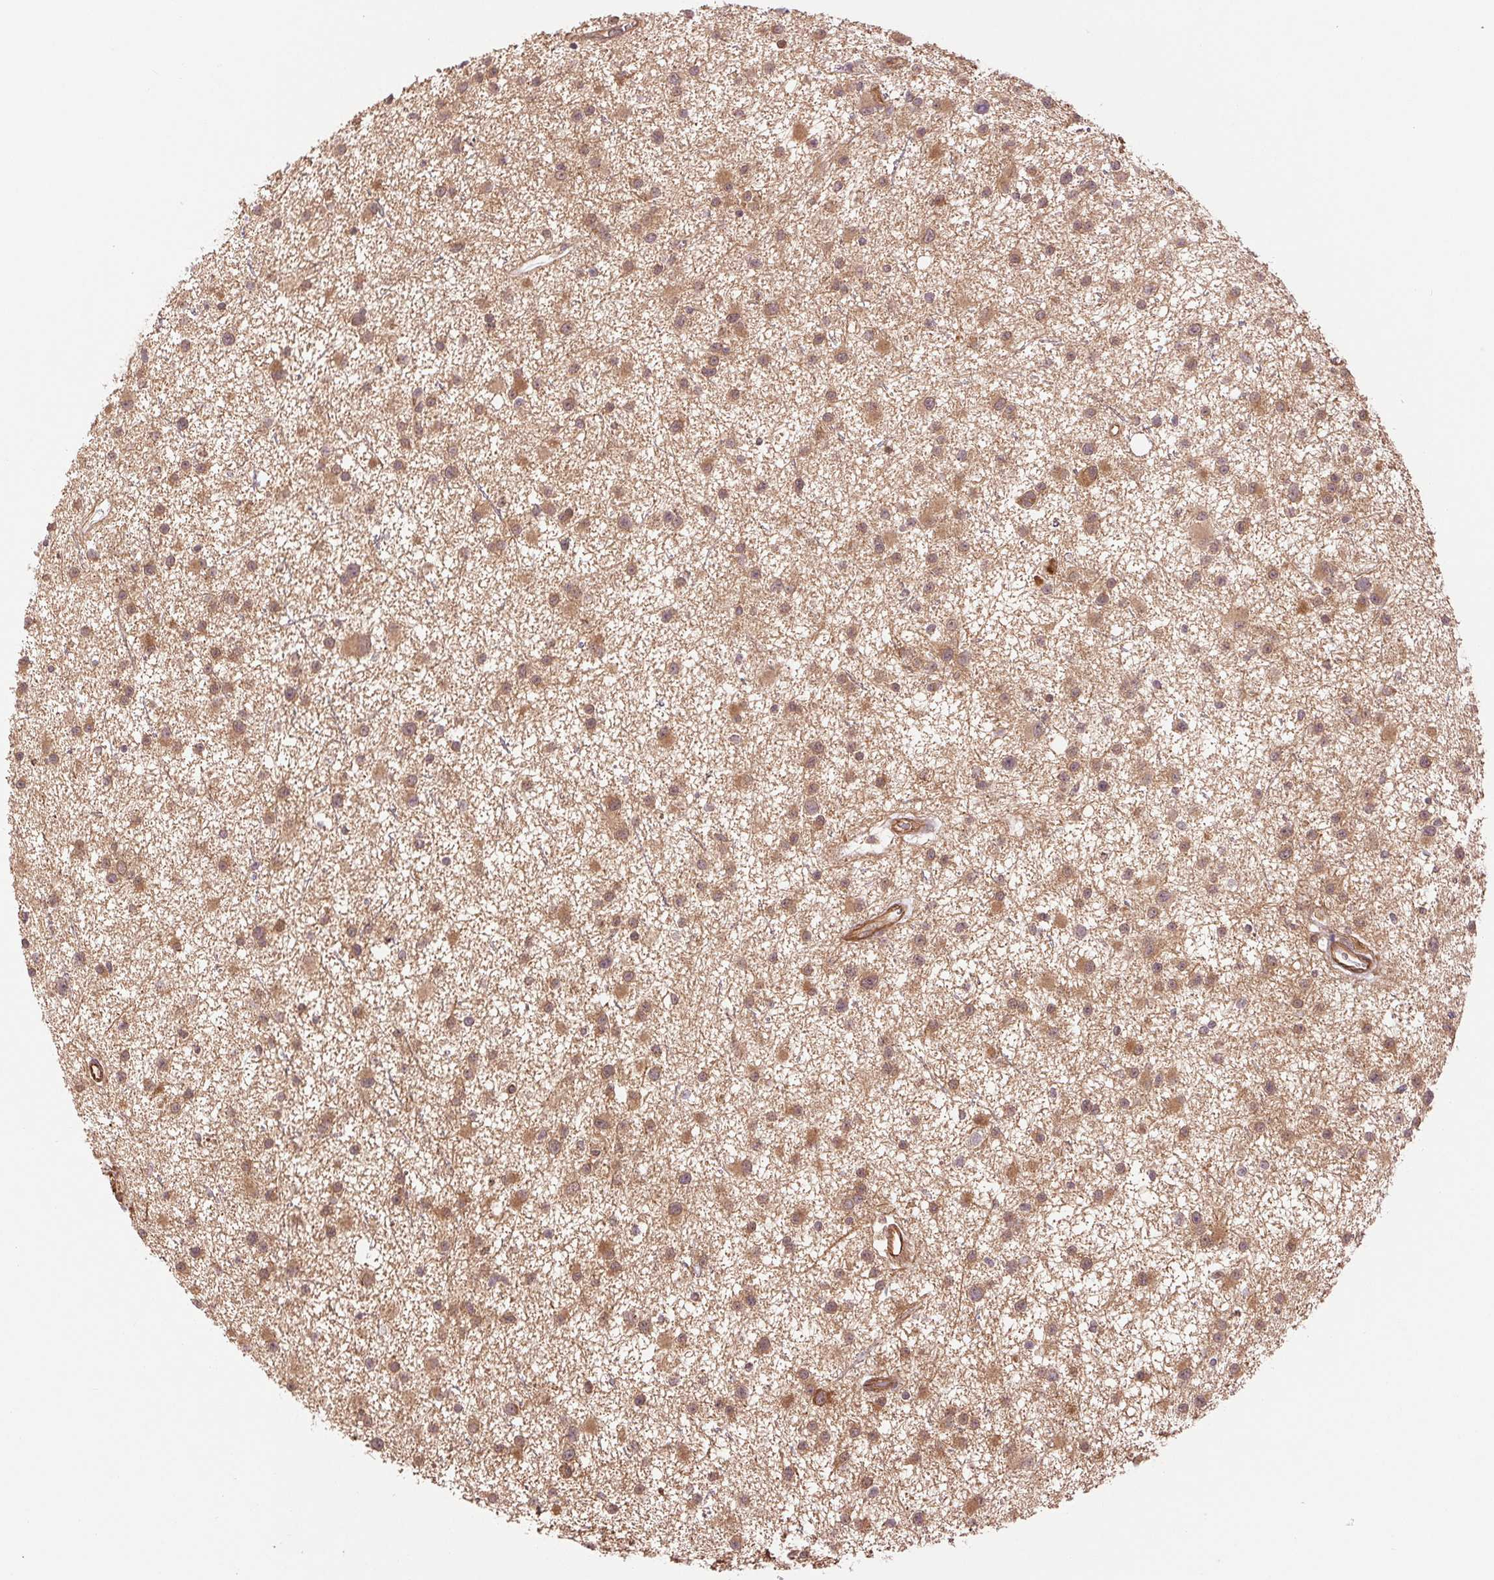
{"staining": {"intensity": "moderate", "quantity": ">75%", "location": "cytoplasmic/membranous"}, "tissue": "glioma", "cell_type": "Tumor cells", "image_type": "cancer", "snomed": [{"axis": "morphology", "description": "Glioma, malignant, Low grade"}, {"axis": "topography", "description": "Brain"}], "caption": "Malignant glioma (low-grade) stained for a protein displays moderate cytoplasmic/membranous positivity in tumor cells. Nuclei are stained in blue.", "gene": "STARD7", "patient": {"sex": "male", "age": 43}}